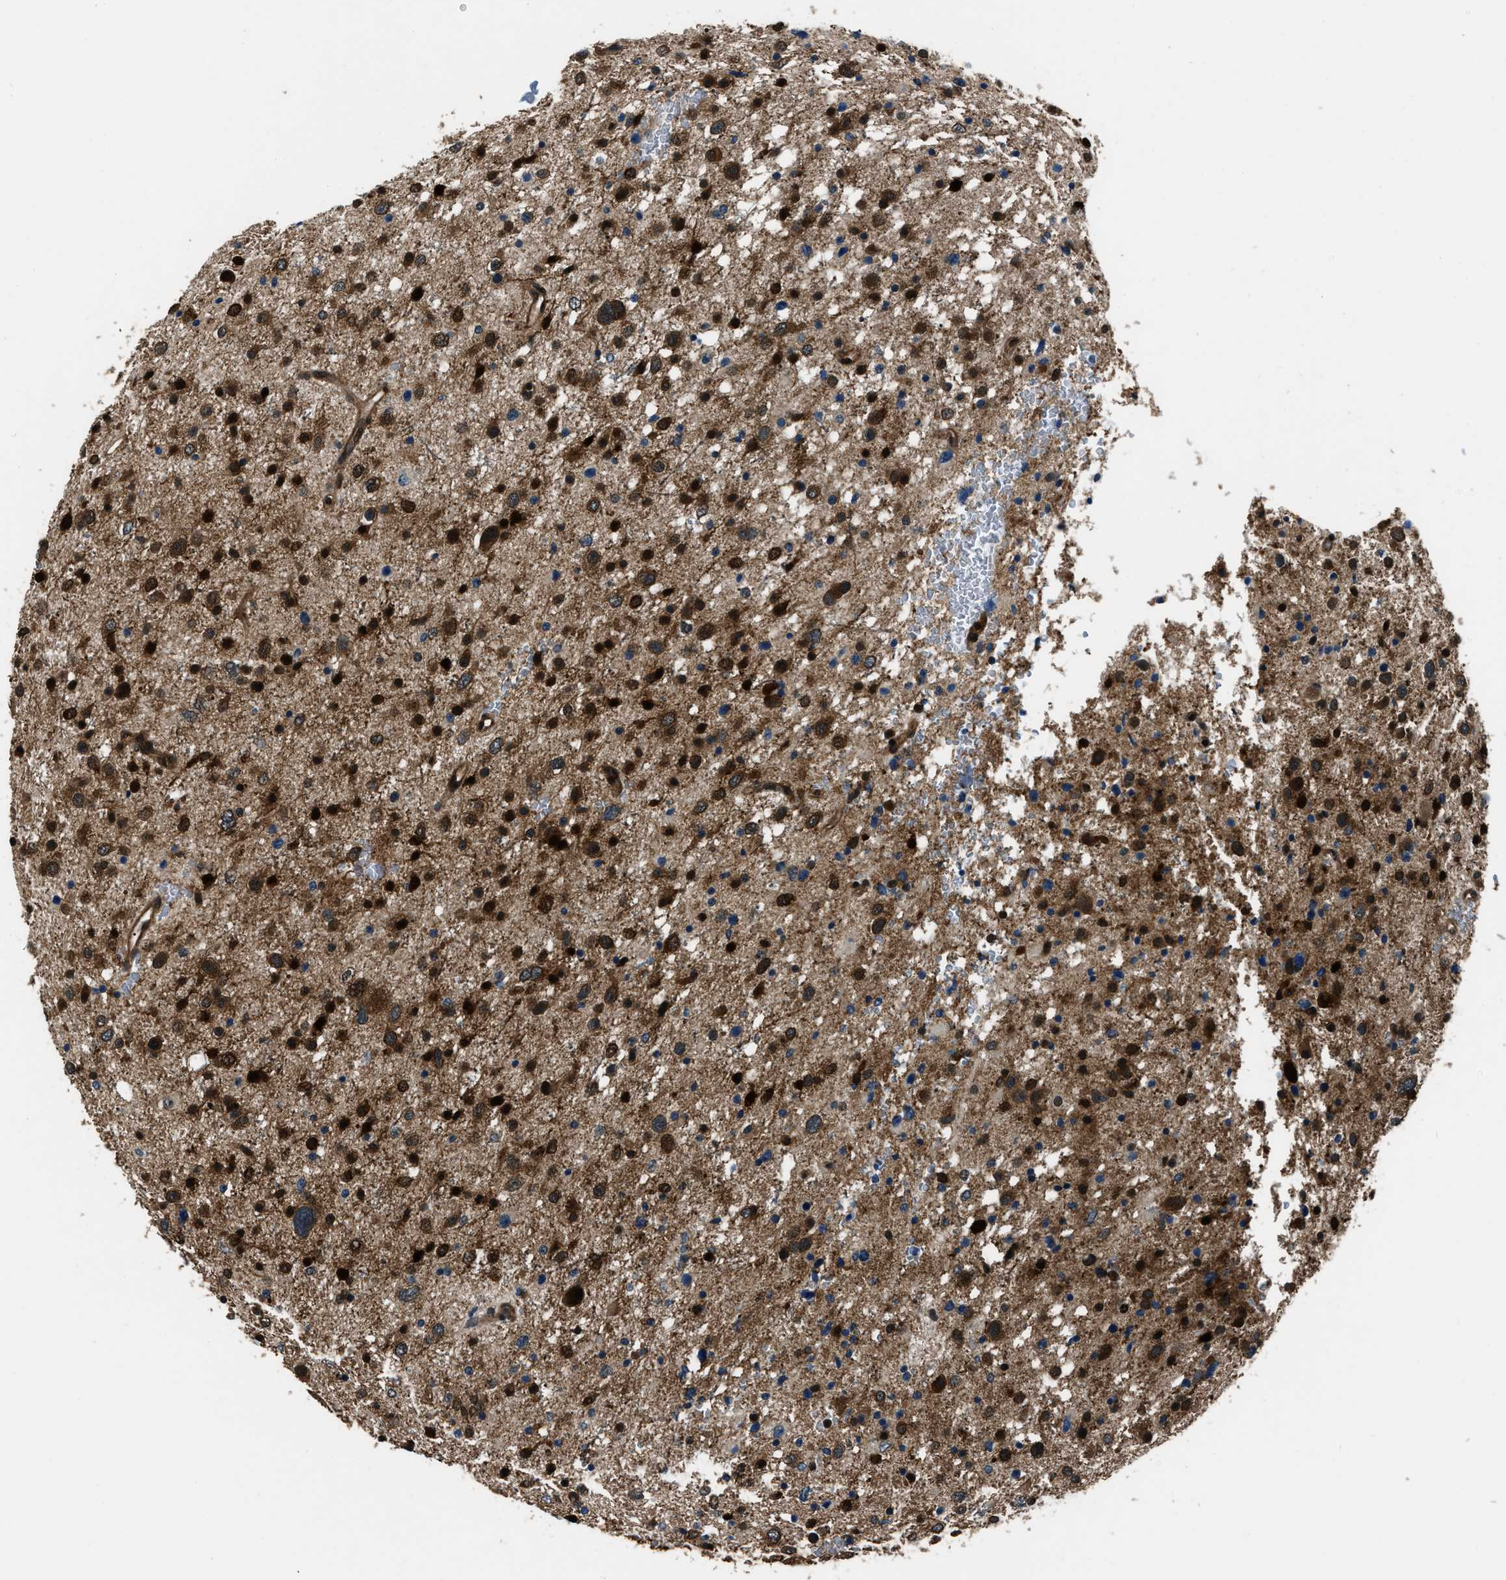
{"staining": {"intensity": "strong", "quantity": ">75%", "location": "cytoplasmic/membranous,nuclear"}, "tissue": "glioma", "cell_type": "Tumor cells", "image_type": "cancer", "snomed": [{"axis": "morphology", "description": "Glioma, malignant, Low grade"}, {"axis": "topography", "description": "Brain"}], "caption": "Protein expression analysis of human glioma reveals strong cytoplasmic/membranous and nuclear staining in approximately >75% of tumor cells.", "gene": "NUDCD3", "patient": {"sex": "female", "age": 37}}